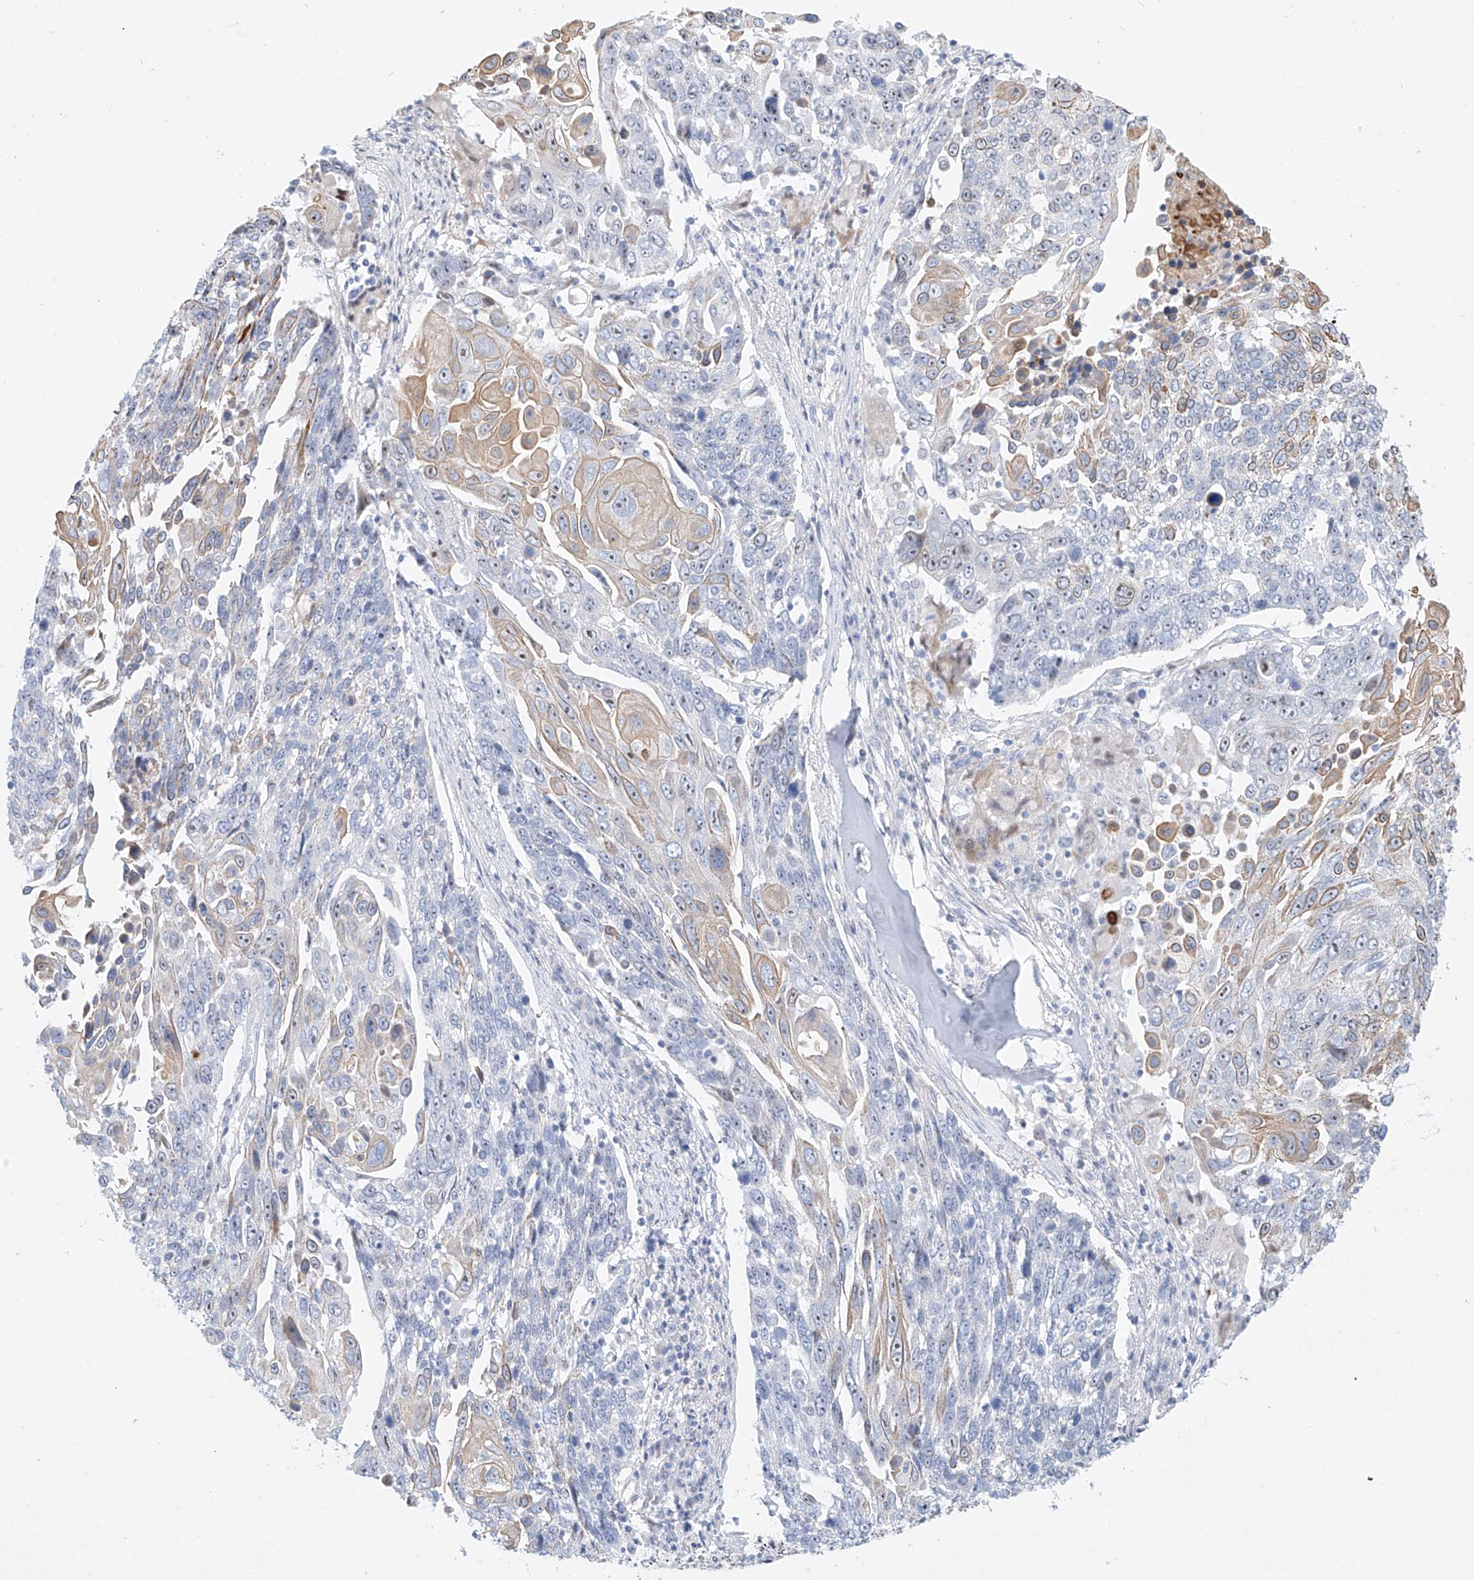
{"staining": {"intensity": "weak", "quantity": "25%-75%", "location": "cytoplasmic/membranous"}, "tissue": "lung cancer", "cell_type": "Tumor cells", "image_type": "cancer", "snomed": [{"axis": "morphology", "description": "Squamous cell carcinoma, NOS"}, {"axis": "topography", "description": "Lung"}], "caption": "Tumor cells show weak cytoplasmic/membranous expression in approximately 25%-75% of cells in lung cancer (squamous cell carcinoma).", "gene": "SNU13", "patient": {"sex": "male", "age": 66}}